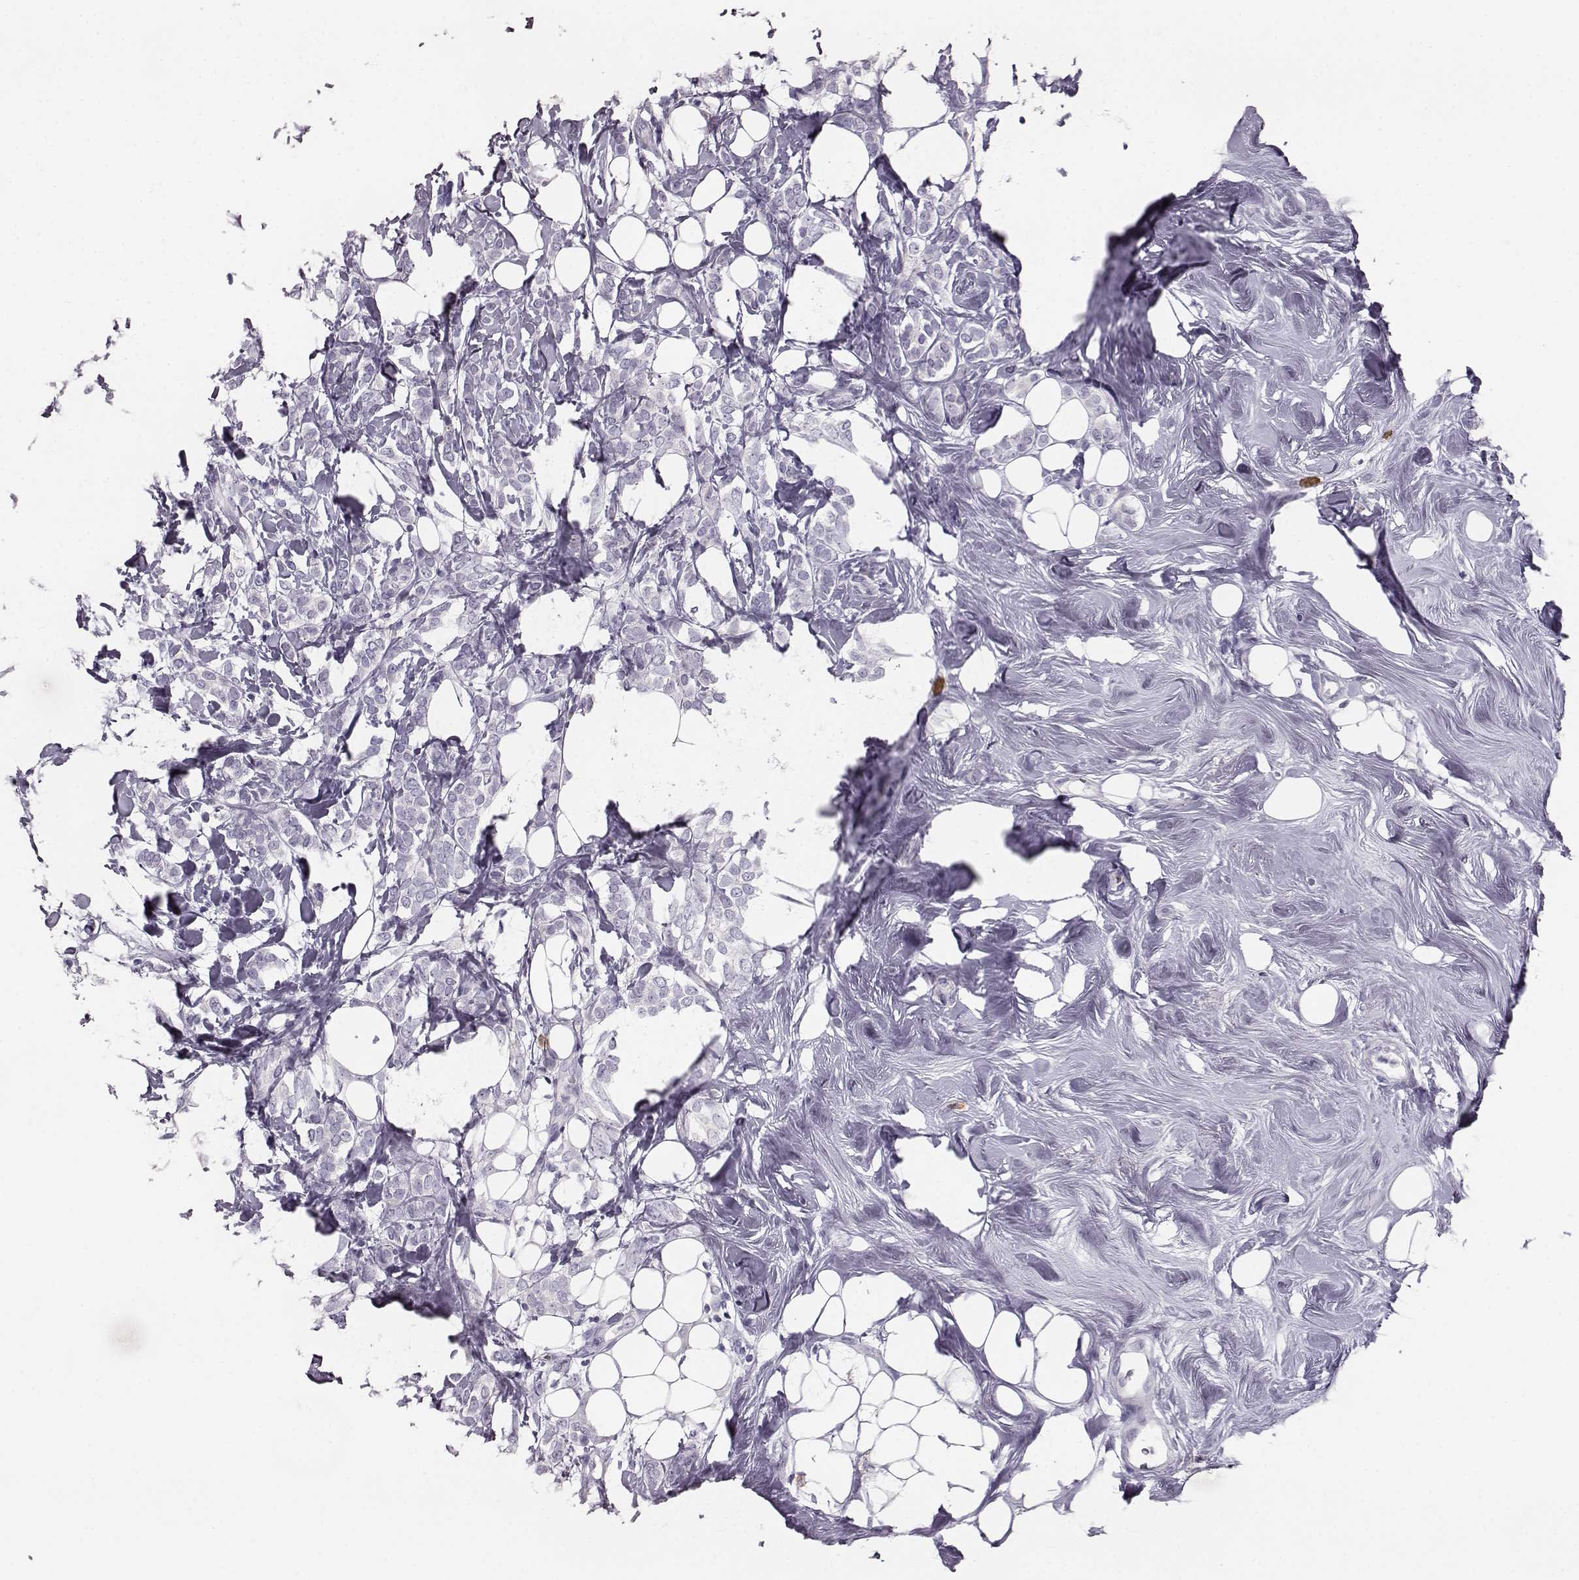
{"staining": {"intensity": "negative", "quantity": "none", "location": "none"}, "tissue": "breast cancer", "cell_type": "Tumor cells", "image_type": "cancer", "snomed": [{"axis": "morphology", "description": "Lobular carcinoma"}, {"axis": "topography", "description": "Breast"}], "caption": "There is no significant expression in tumor cells of breast lobular carcinoma.", "gene": "NPTXR", "patient": {"sex": "female", "age": 49}}